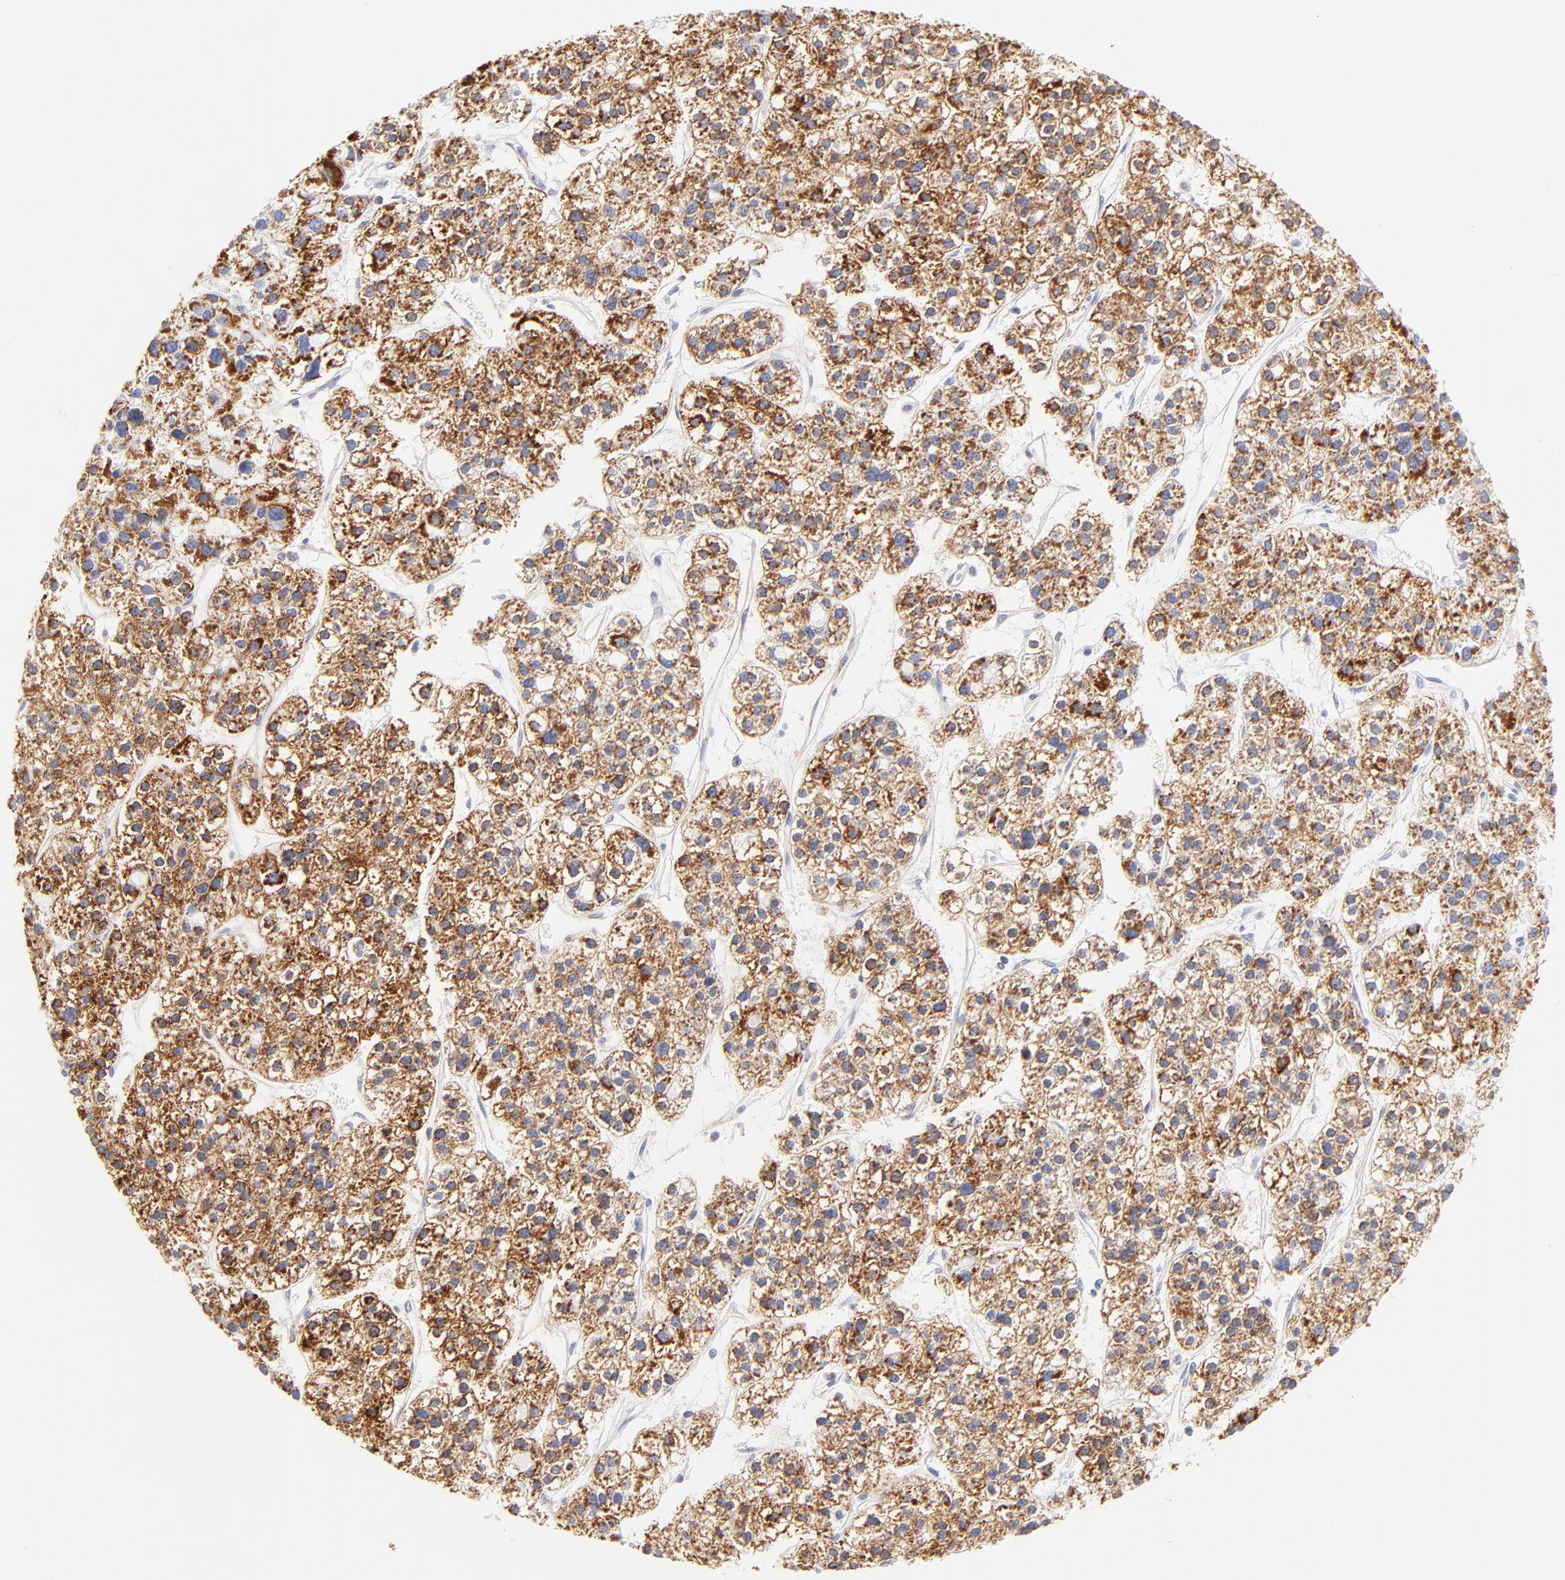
{"staining": {"intensity": "strong", "quantity": ">75%", "location": "cytoplasmic/membranous"}, "tissue": "liver cancer", "cell_type": "Tumor cells", "image_type": "cancer", "snomed": [{"axis": "morphology", "description": "Carcinoma, Hepatocellular, NOS"}, {"axis": "topography", "description": "Liver"}], "caption": "Protein staining by immunohistochemistry (IHC) reveals strong cytoplasmic/membranous staining in about >75% of tumor cells in liver hepatocellular carcinoma.", "gene": "AIFM1", "patient": {"sex": "female", "age": 85}}